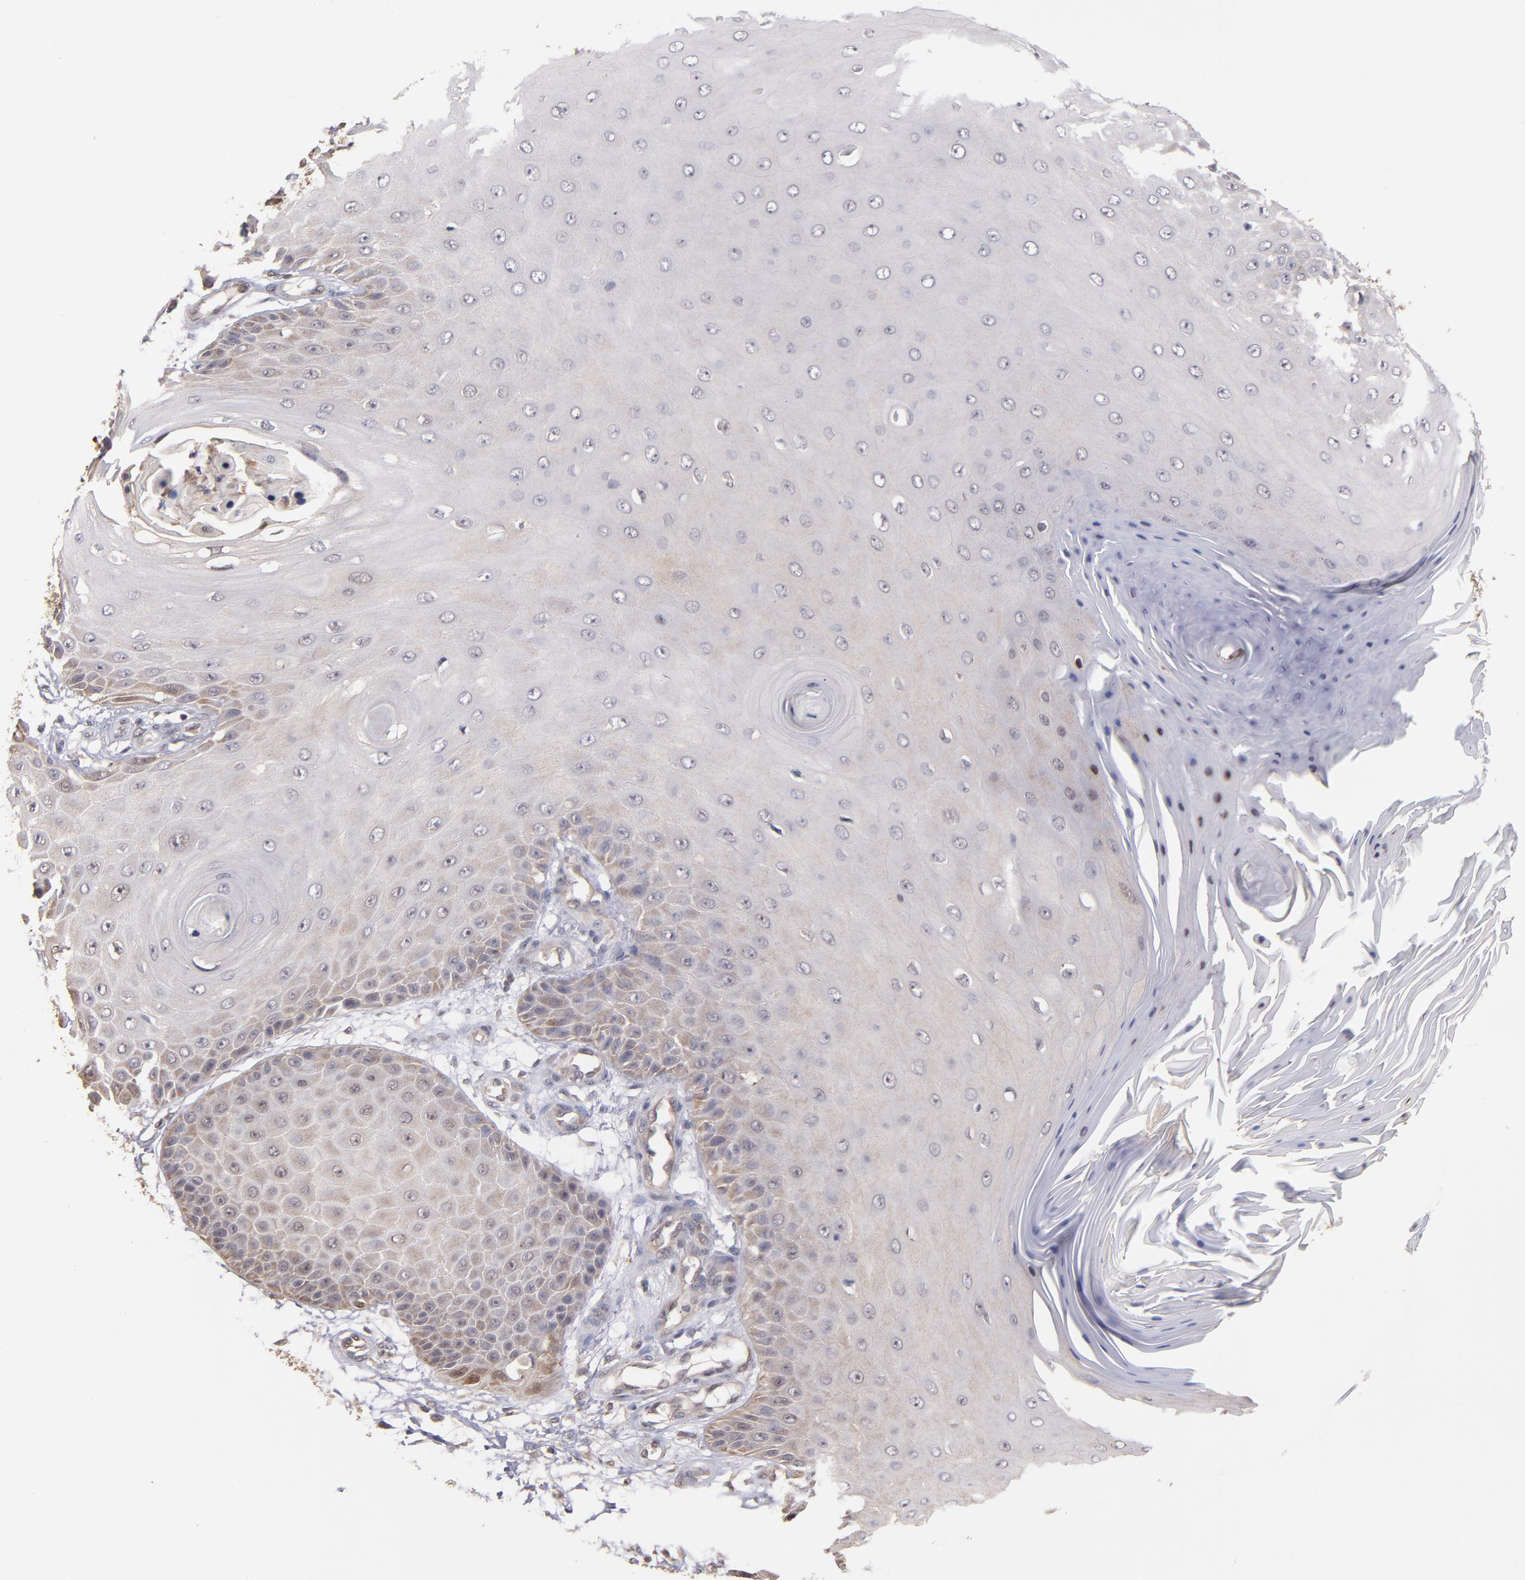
{"staining": {"intensity": "weak", "quantity": "<25%", "location": "cytoplasmic/membranous"}, "tissue": "skin cancer", "cell_type": "Tumor cells", "image_type": "cancer", "snomed": [{"axis": "morphology", "description": "Squamous cell carcinoma, NOS"}, {"axis": "topography", "description": "Skin"}], "caption": "IHC histopathology image of neoplastic tissue: human skin cancer (squamous cell carcinoma) stained with DAB (3,3'-diaminobenzidine) reveals no significant protein expression in tumor cells. (DAB IHC visualized using brightfield microscopy, high magnification).", "gene": "PSMD10", "patient": {"sex": "female", "age": 40}}